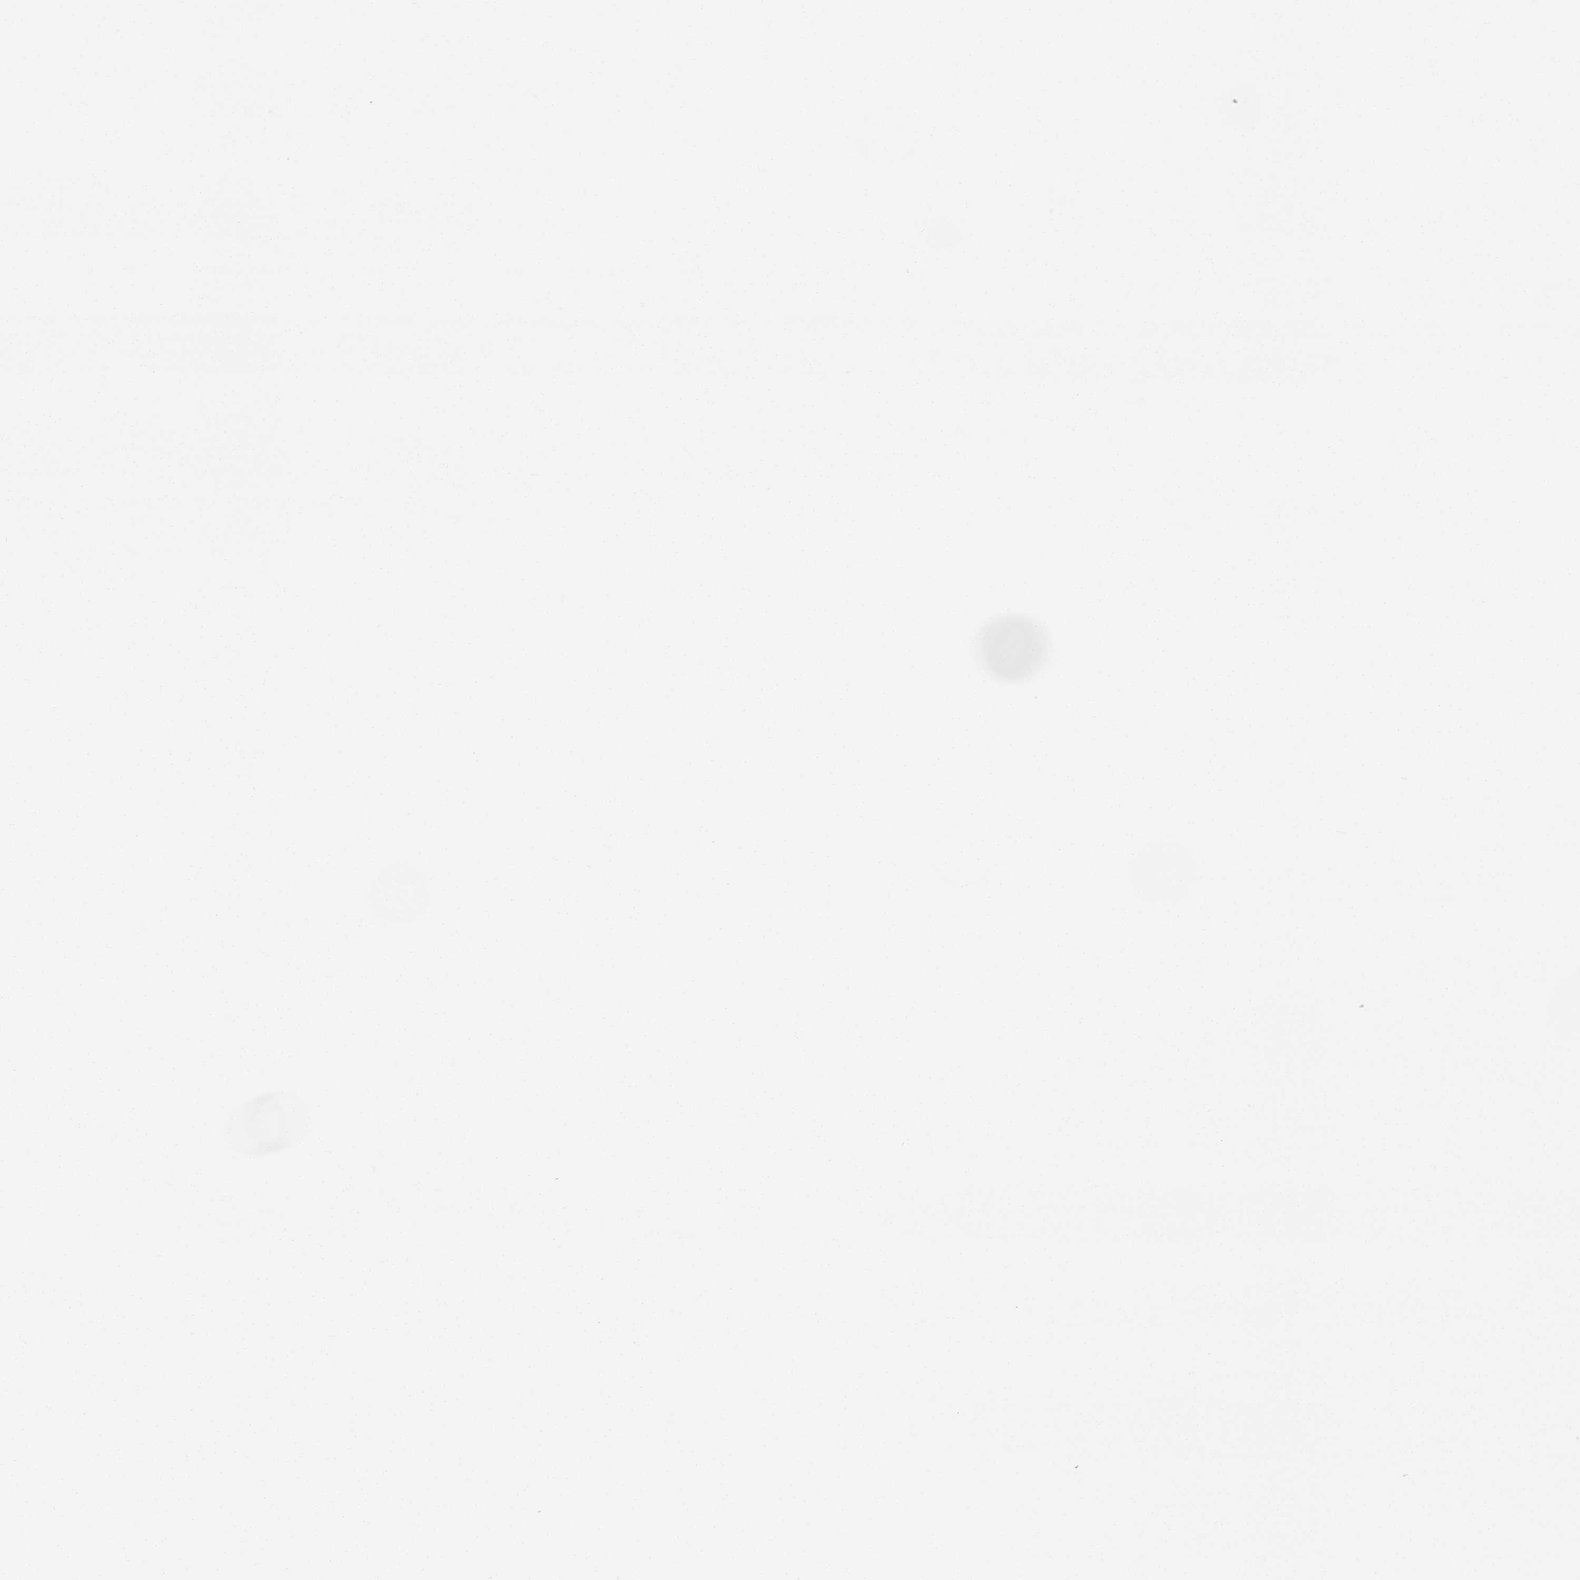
{"staining": {"intensity": "negative", "quantity": "none", "location": "none"}, "tissue": "parathyroid gland", "cell_type": "Glandular cells", "image_type": "normal", "snomed": [{"axis": "morphology", "description": "Normal tissue, NOS"}, {"axis": "topography", "description": "Parathyroid gland"}], "caption": "DAB (3,3'-diaminobenzidine) immunohistochemical staining of benign human parathyroid gland shows no significant positivity in glandular cells.", "gene": "NQO1", "patient": {"sex": "female", "age": 56}}